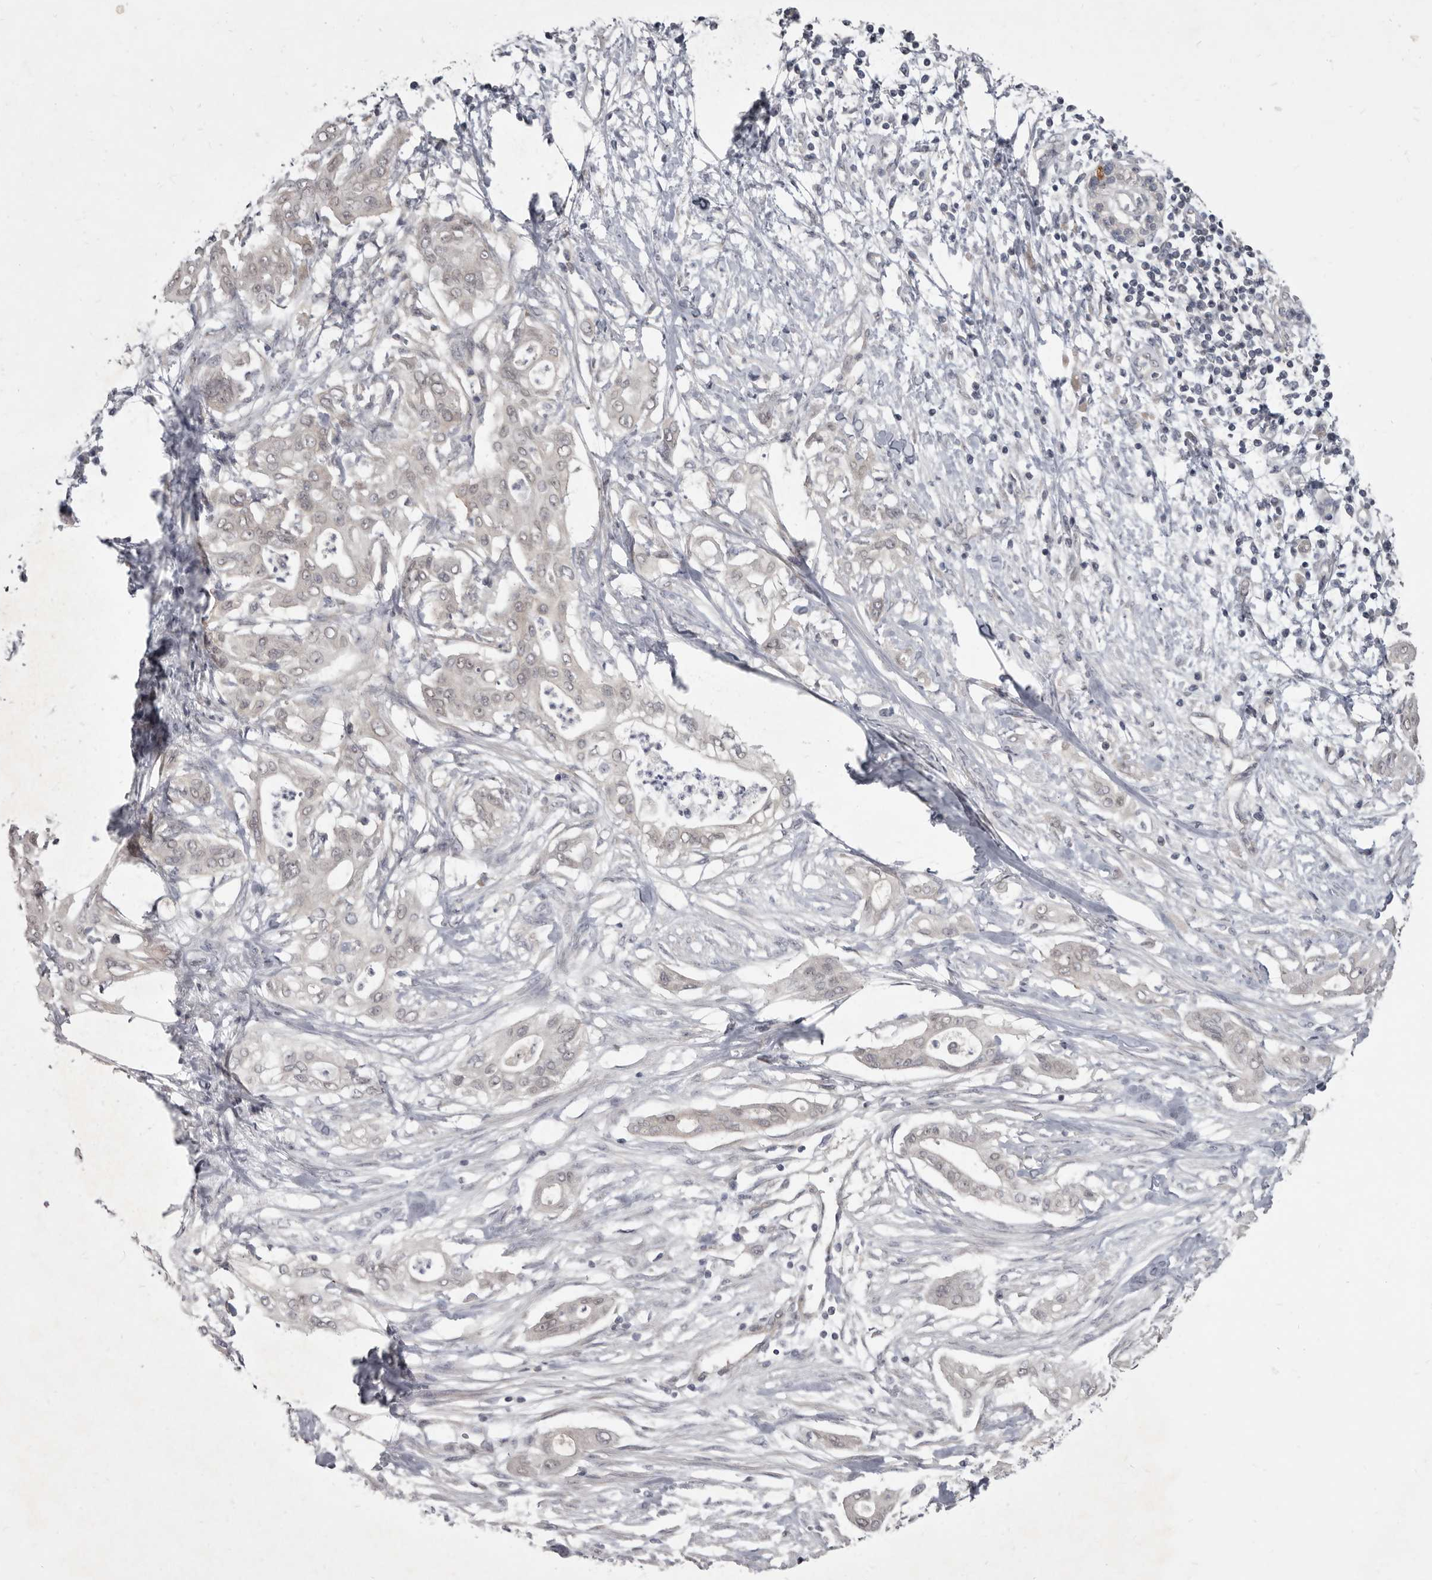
{"staining": {"intensity": "negative", "quantity": "none", "location": "none"}, "tissue": "pancreatic cancer", "cell_type": "Tumor cells", "image_type": "cancer", "snomed": [{"axis": "morphology", "description": "Adenocarcinoma, NOS"}, {"axis": "topography", "description": "Pancreas"}], "caption": "A high-resolution micrograph shows immunohistochemistry (IHC) staining of adenocarcinoma (pancreatic), which reveals no significant expression in tumor cells. (DAB (3,3'-diaminobenzidine) immunohistochemistry, high magnification).", "gene": "GSK3B", "patient": {"sex": "male", "age": 58}}